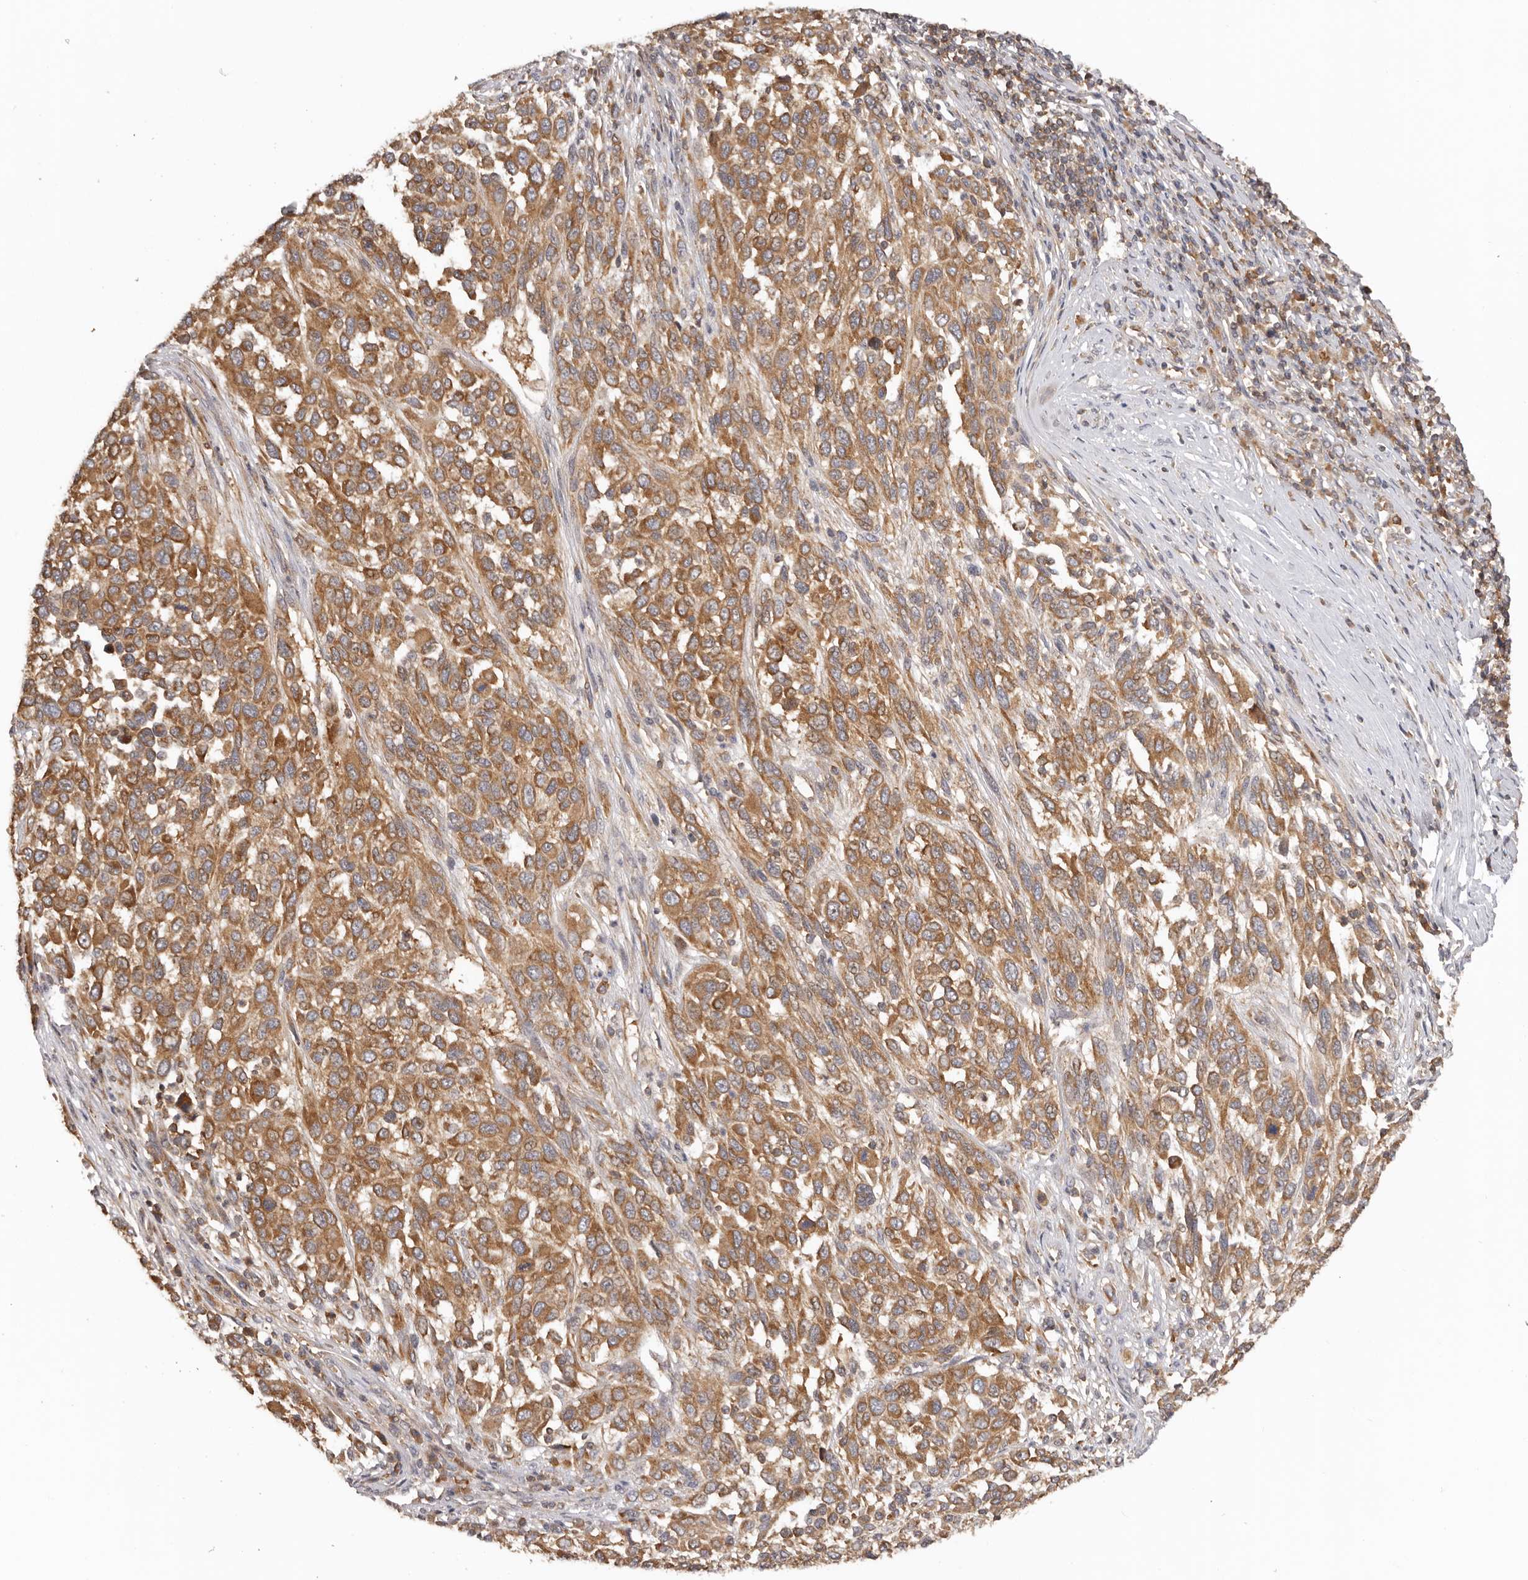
{"staining": {"intensity": "strong", "quantity": ">75%", "location": "cytoplasmic/membranous"}, "tissue": "melanoma", "cell_type": "Tumor cells", "image_type": "cancer", "snomed": [{"axis": "morphology", "description": "Malignant melanoma, Metastatic site"}, {"axis": "topography", "description": "Lymph node"}], "caption": "Malignant melanoma (metastatic site) tissue exhibits strong cytoplasmic/membranous expression in approximately >75% of tumor cells (Stains: DAB (3,3'-diaminobenzidine) in brown, nuclei in blue, Microscopy: brightfield microscopy at high magnification).", "gene": "EEF1E1", "patient": {"sex": "male", "age": 61}}